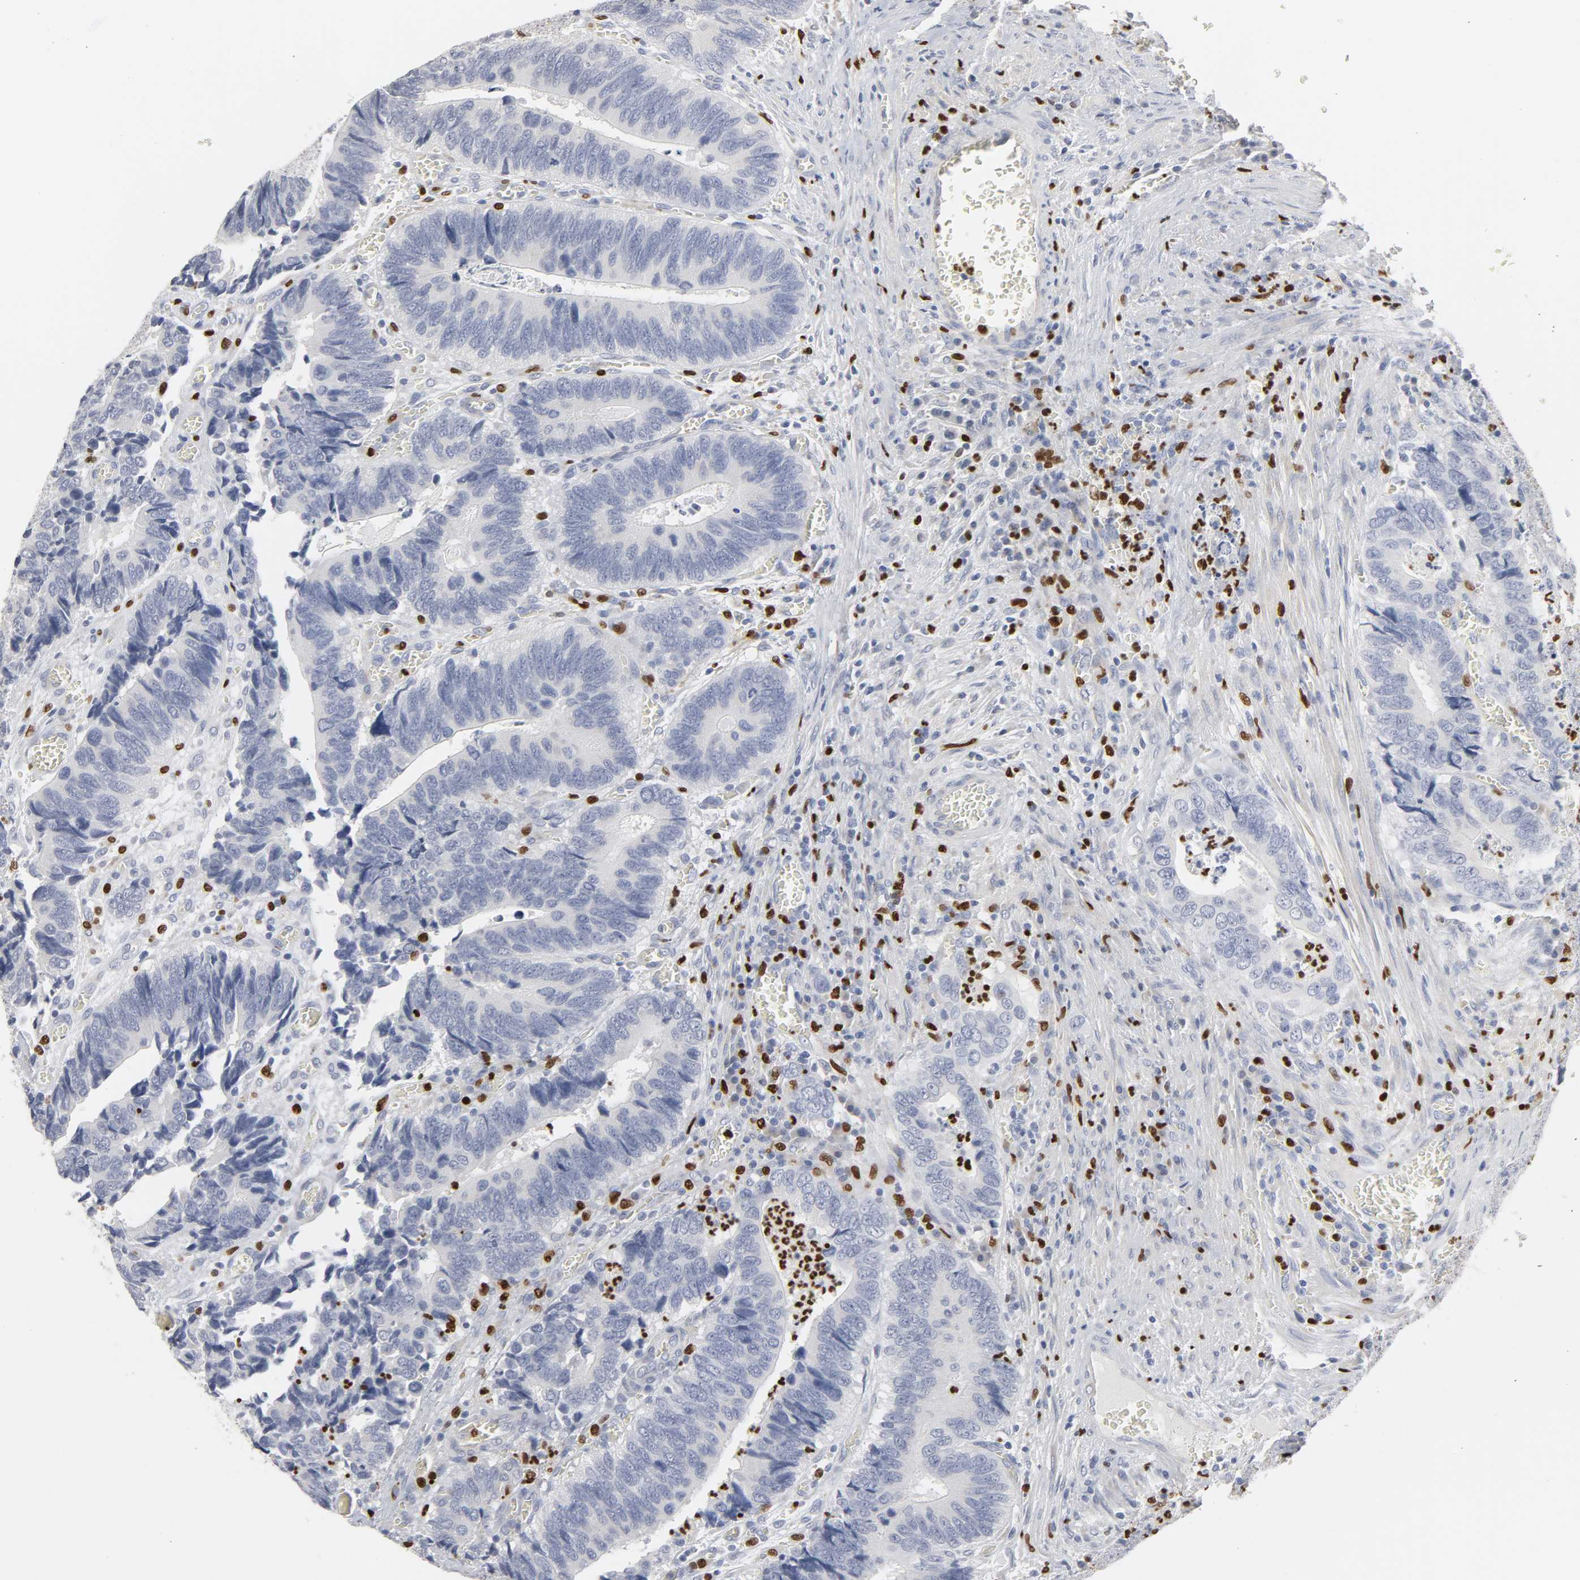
{"staining": {"intensity": "negative", "quantity": "none", "location": "none"}, "tissue": "colorectal cancer", "cell_type": "Tumor cells", "image_type": "cancer", "snomed": [{"axis": "morphology", "description": "Adenocarcinoma, NOS"}, {"axis": "topography", "description": "Colon"}], "caption": "Immunohistochemical staining of colorectal adenocarcinoma shows no significant positivity in tumor cells. Nuclei are stained in blue.", "gene": "SPI1", "patient": {"sex": "male", "age": 72}}